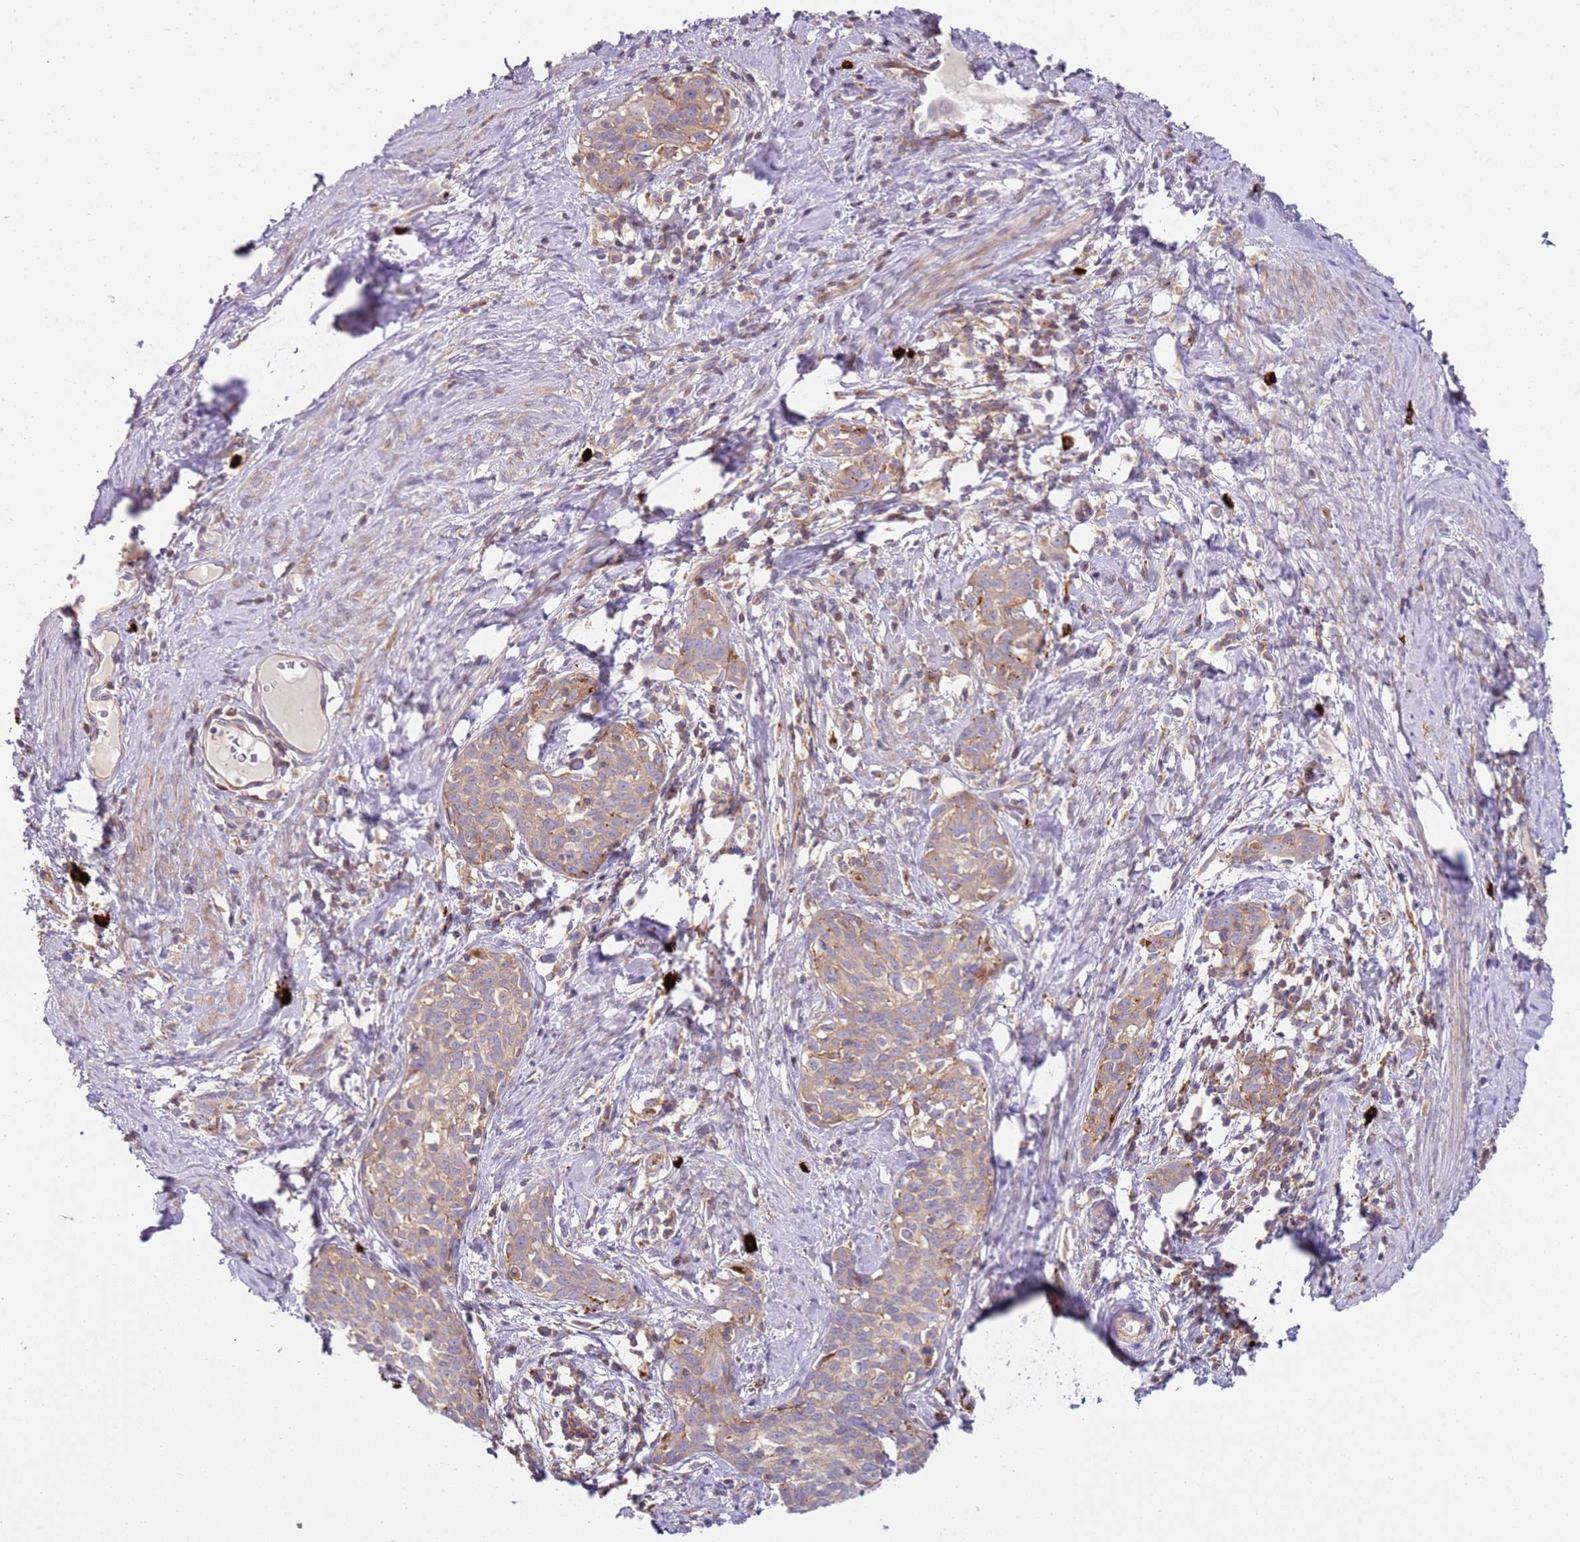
{"staining": {"intensity": "weak", "quantity": "25%-75%", "location": "cytoplasmic/membranous"}, "tissue": "cervical cancer", "cell_type": "Tumor cells", "image_type": "cancer", "snomed": [{"axis": "morphology", "description": "Squamous cell carcinoma, NOS"}, {"axis": "topography", "description": "Cervix"}], "caption": "High-magnification brightfield microscopy of cervical cancer (squamous cell carcinoma) stained with DAB (3,3'-diaminobenzidine) (brown) and counterstained with hematoxylin (blue). tumor cells exhibit weak cytoplasmic/membranous staining is identified in approximately25%-75% of cells.", "gene": "FPR1", "patient": {"sex": "female", "age": 52}}